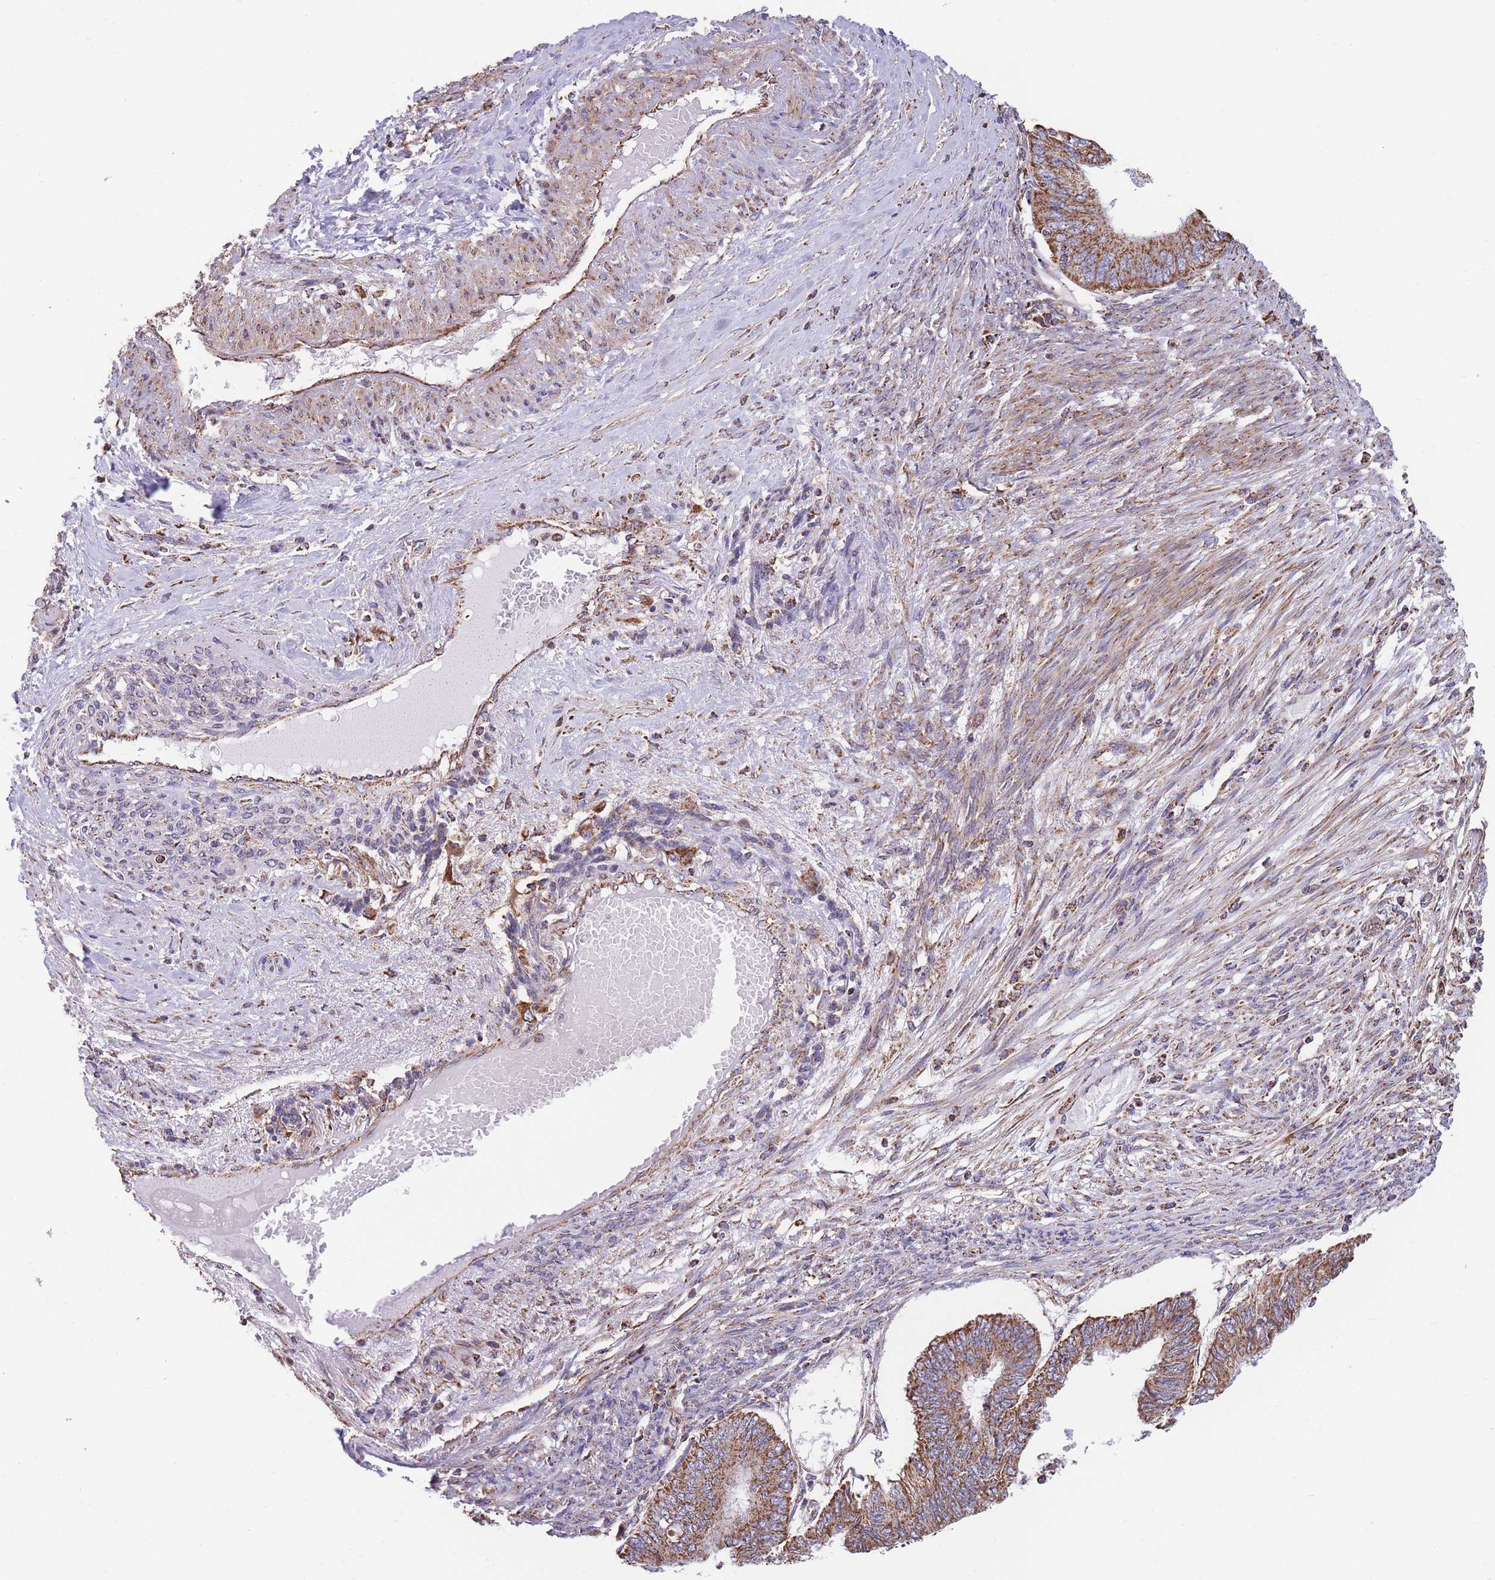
{"staining": {"intensity": "moderate", "quantity": ">75%", "location": "cytoplasmic/membranous"}, "tissue": "endometrial cancer", "cell_type": "Tumor cells", "image_type": "cancer", "snomed": [{"axis": "morphology", "description": "Adenocarcinoma, NOS"}, {"axis": "topography", "description": "Endometrium"}], "caption": "An immunohistochemistry micrograph of neoplastic tissue is shown. Protein staining in brown highlights moderate cytoplasmic/membranous positivity in endometrial adenocarcinoma within tumor cells.", "gene": "FKBP8", "patient": {"sex": "female", "age": 68}}